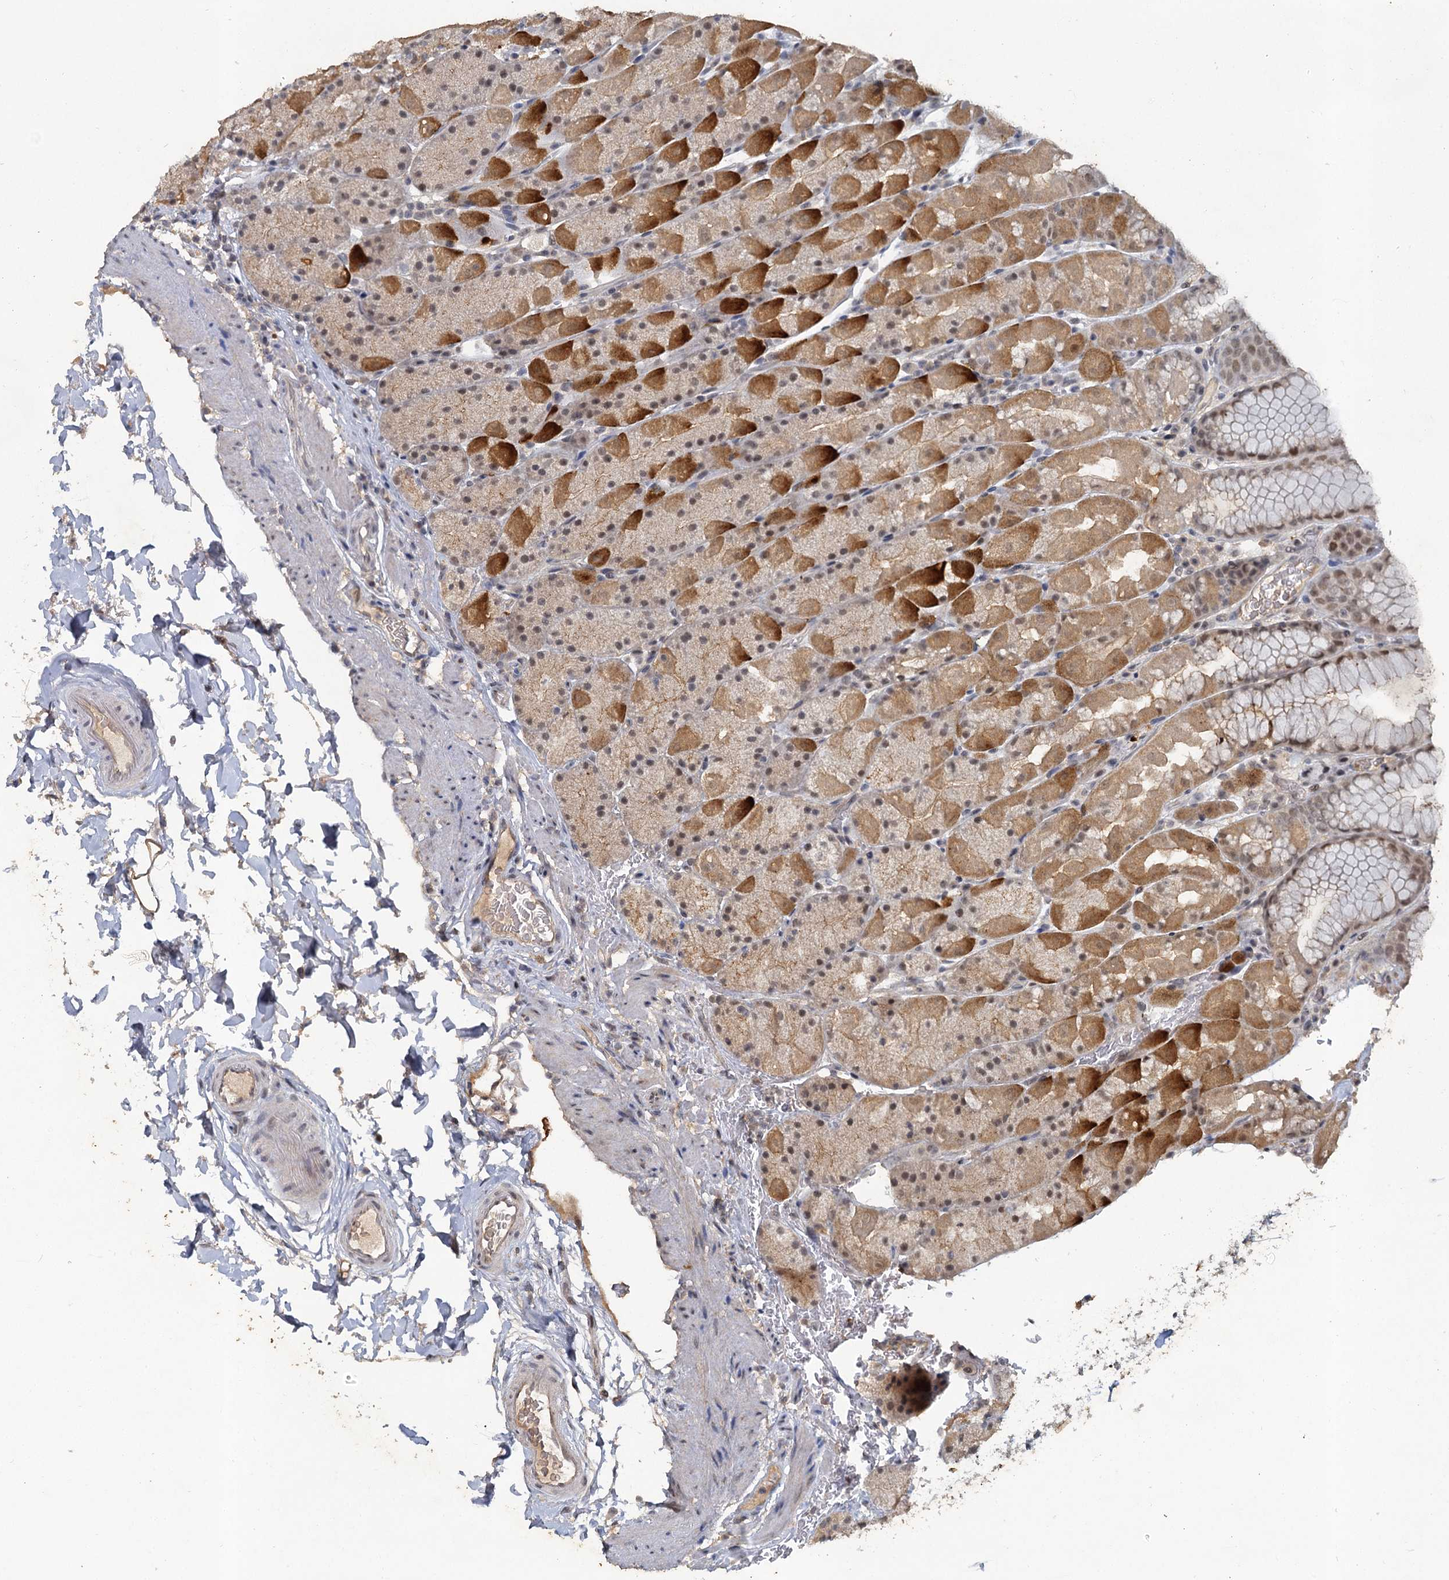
{"staining": {"intensity": "moderate", "quantity": "25%-75%", "location": "cytoplasmic/membranous,nuclear"}, "tissue": "stomach", "cell_type": "Glandular cells", "image_type": "normal", "snomed": [{"axis": "morphology", "description": "Normal tissue, NOS"}, {"axis": "topography", "description": "Stomach, upper"}, {"axis": "topography", "description": "Stomach, lower"}], "caption": "The histopathology image shows immunohistochemical staining of normal stomach. There is moderate cytoplasmic/membranous,nuclear staining is seen in approximately 25%-75% of glandular cells. Ihc stains the protein of interest in brown and the nuclei are stained blue.", "gene": "MUCL1", "patient": {"sex": "male", "age": 67}}